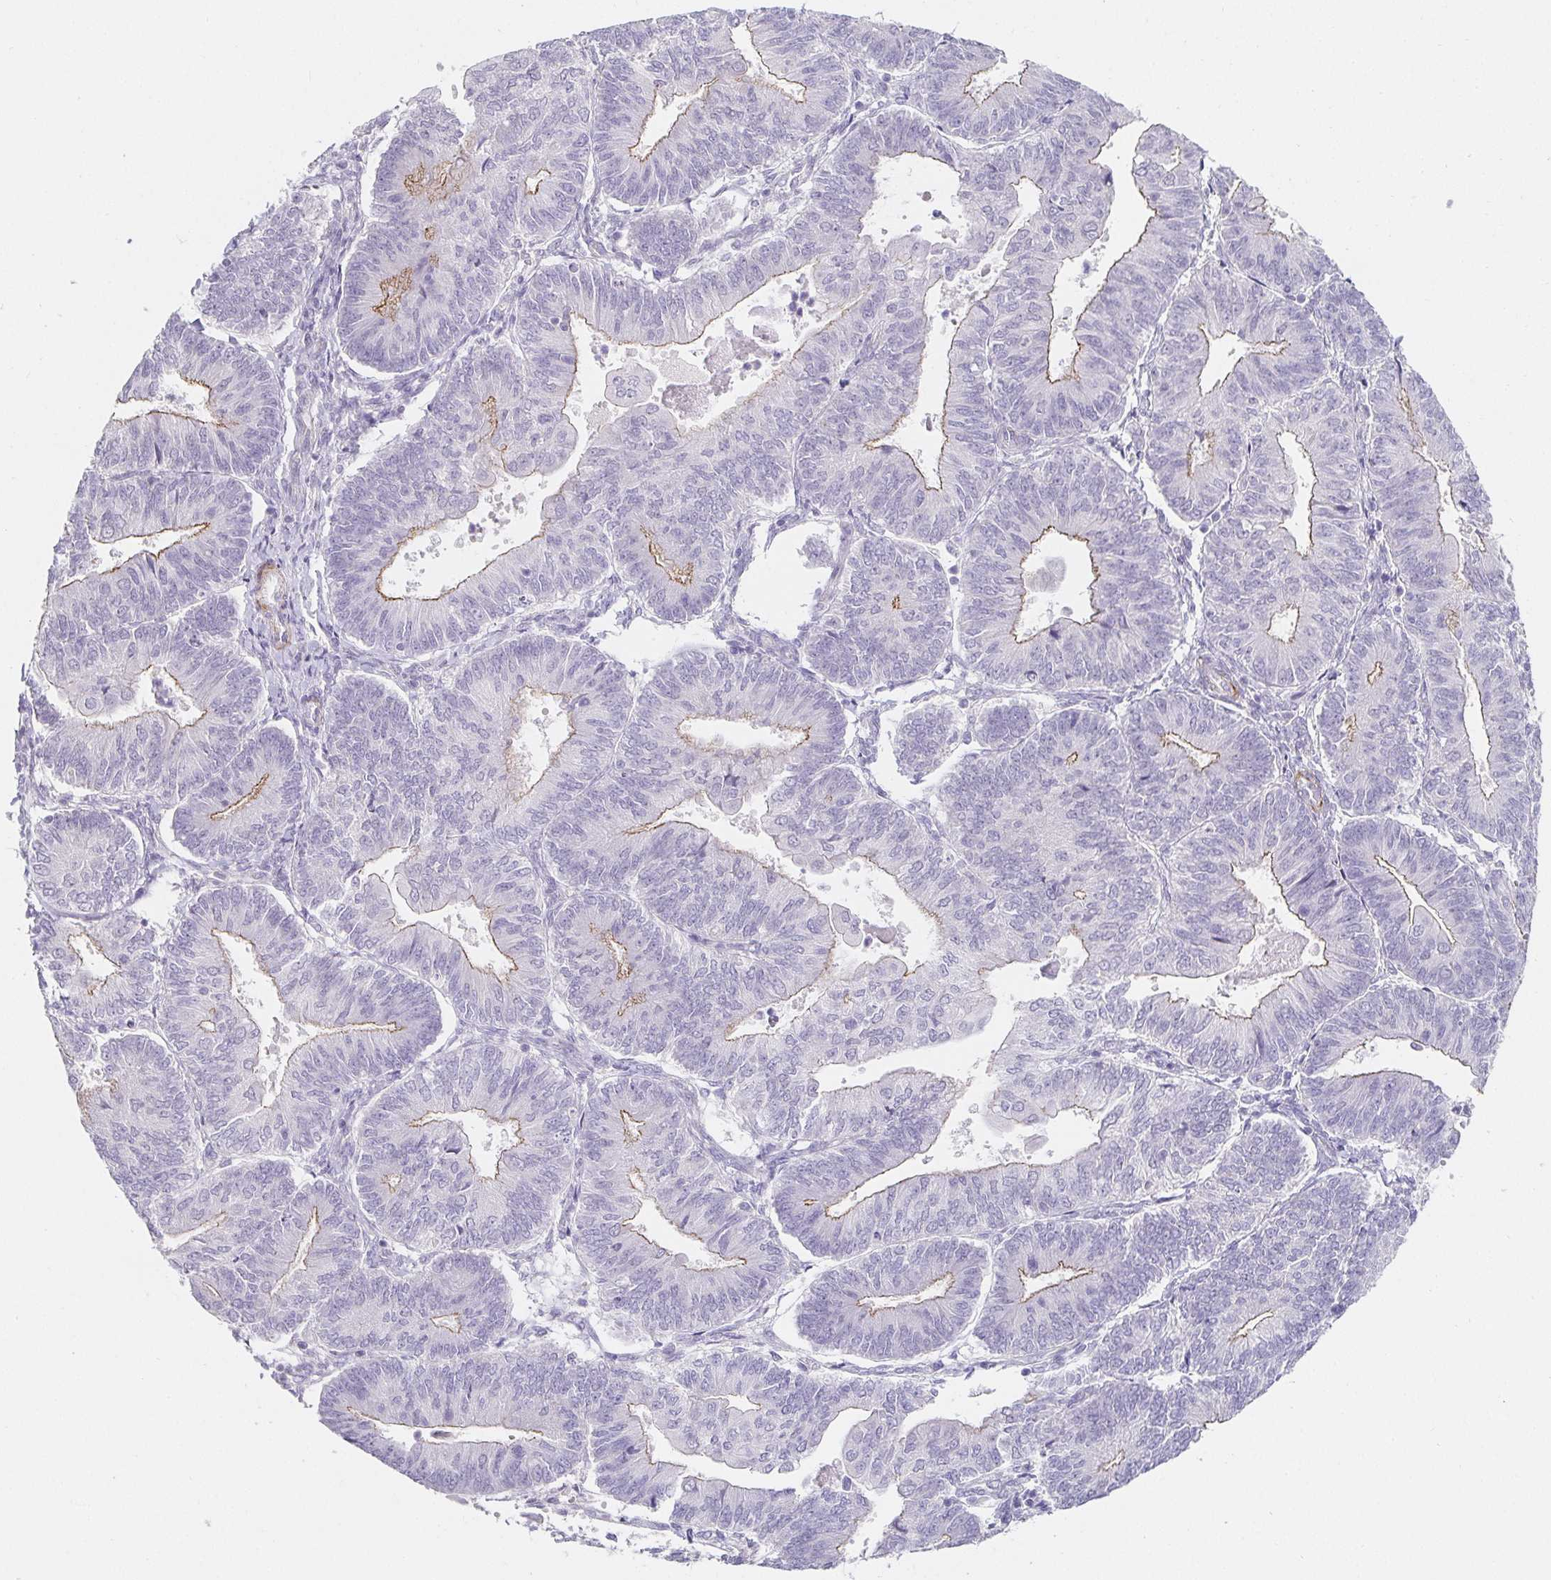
{"staining": {"intensity": "weak", "quantity": "<25%", "location": "cytoplasmic/membranous"}, "tissue": "endometrial cancer", "cell_type": "Tumor cells", "image_type": "cancer", "snomed": [{"axis": "morphology", "description": "Adenocarcinoma, NOS"}, {"axis": "topography", "description": "Endometrium"}], "caption": "Immunohistochemical staining of human endometrial adenocarcinoma exhibits no significant expression in tumor cells.", "gene": "PDX1", "patient": {"sex": "female", "age": 65}}